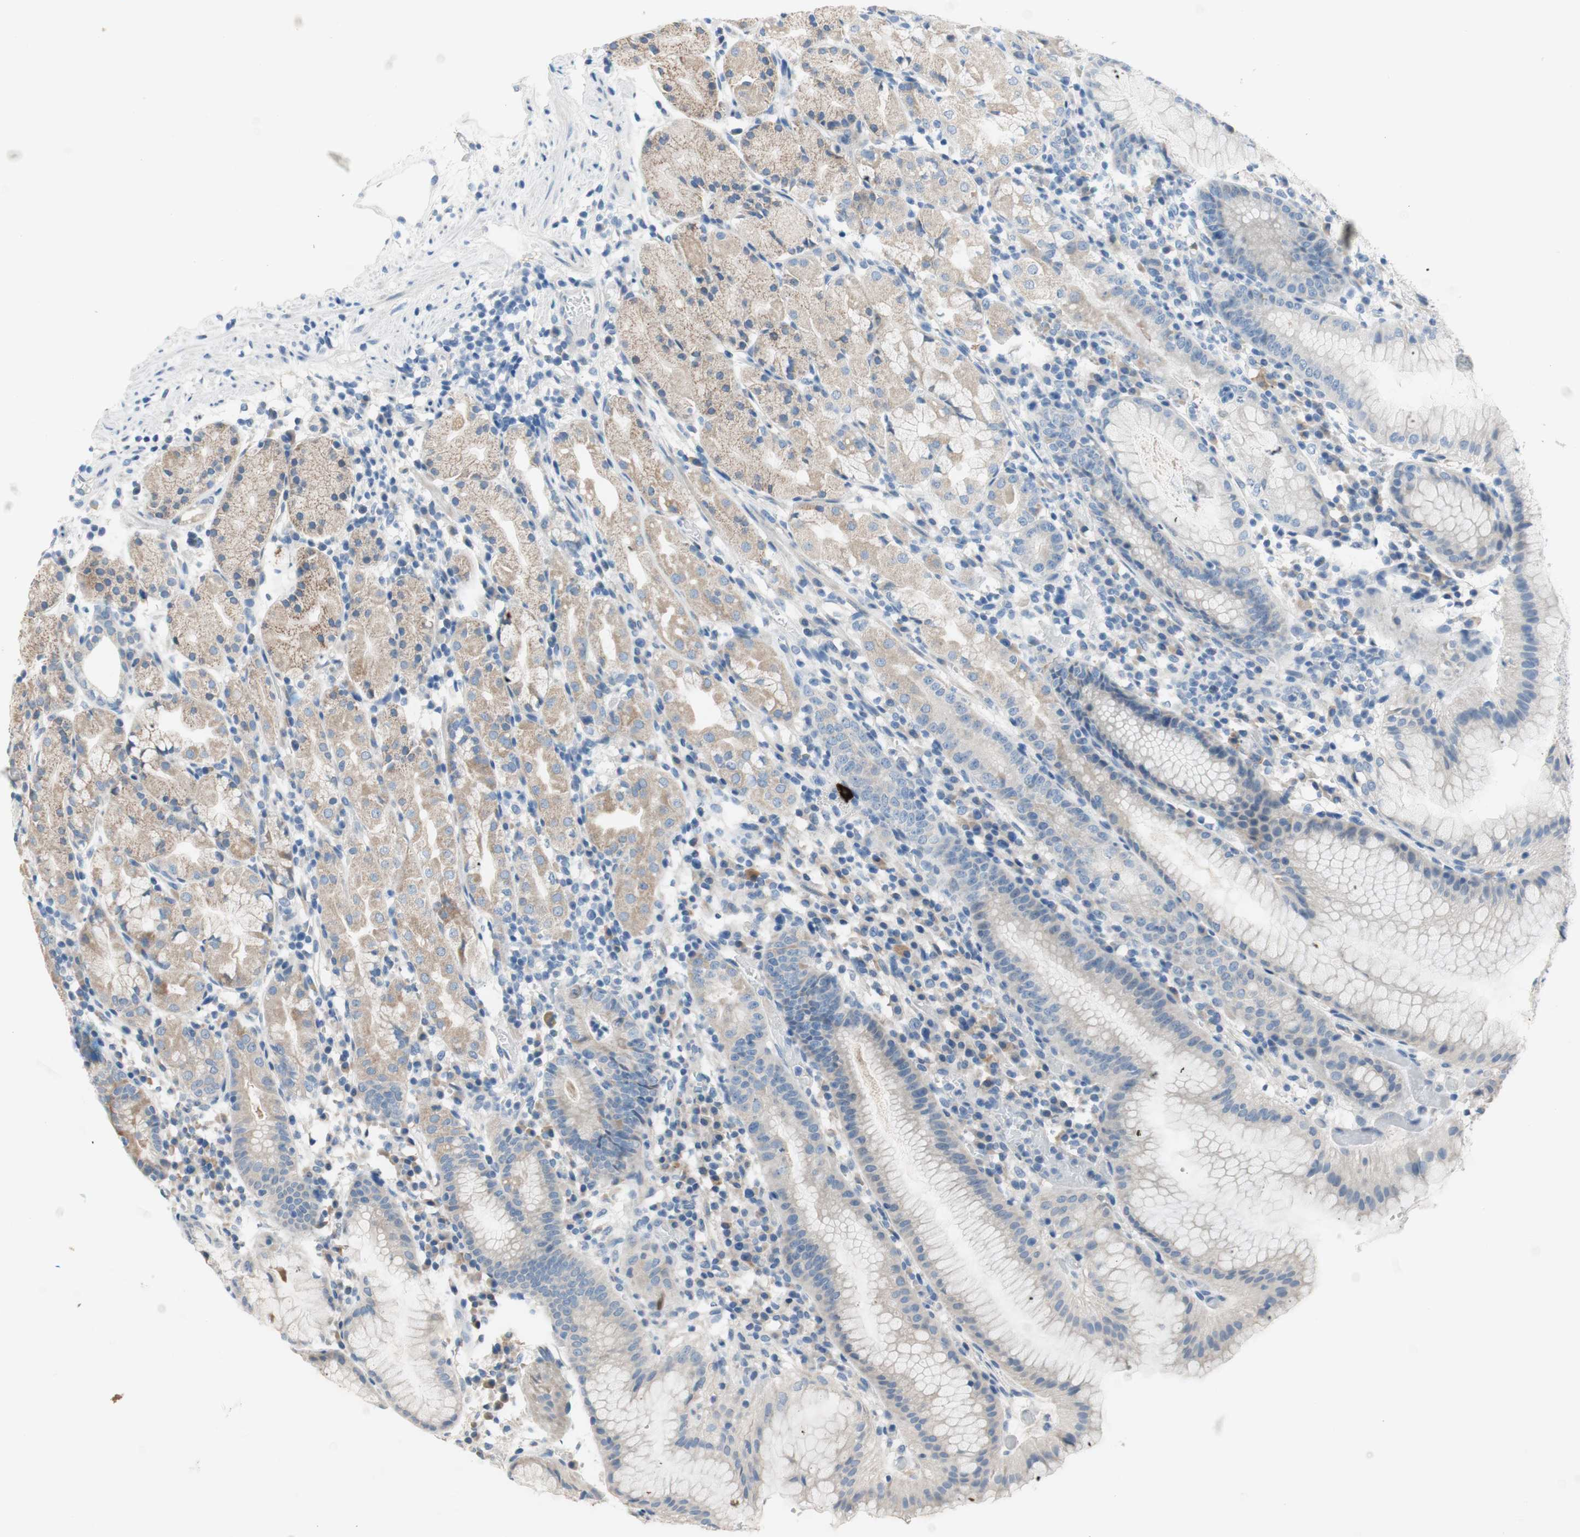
{"staining": {"intensity": "weak", "quantity": "25%-75%", "location": "cytoplasmic/membranous"}, "tissue": "stomach", "cell_type": "Glandular cells", "image_type": "normal", "snomed": [{"axis": "morphology", "description": "Normal tissue, NOS"}, {"axis": "topography", "description": "Stomach"}, {"axis": "topography", "description": "Stomach, lower"}], "caption": "A brown stain highlights weak cytoplasmic/membranous staining of a protein in glandular cells of unremarkable human stomach. The protein of interest is stained brown, and the nuclei are stained in blue (DAB IHC with brightfield microscopy, high magnification).", "gene": "TACR3", "patient": {"sex": "female", "age": 75}}